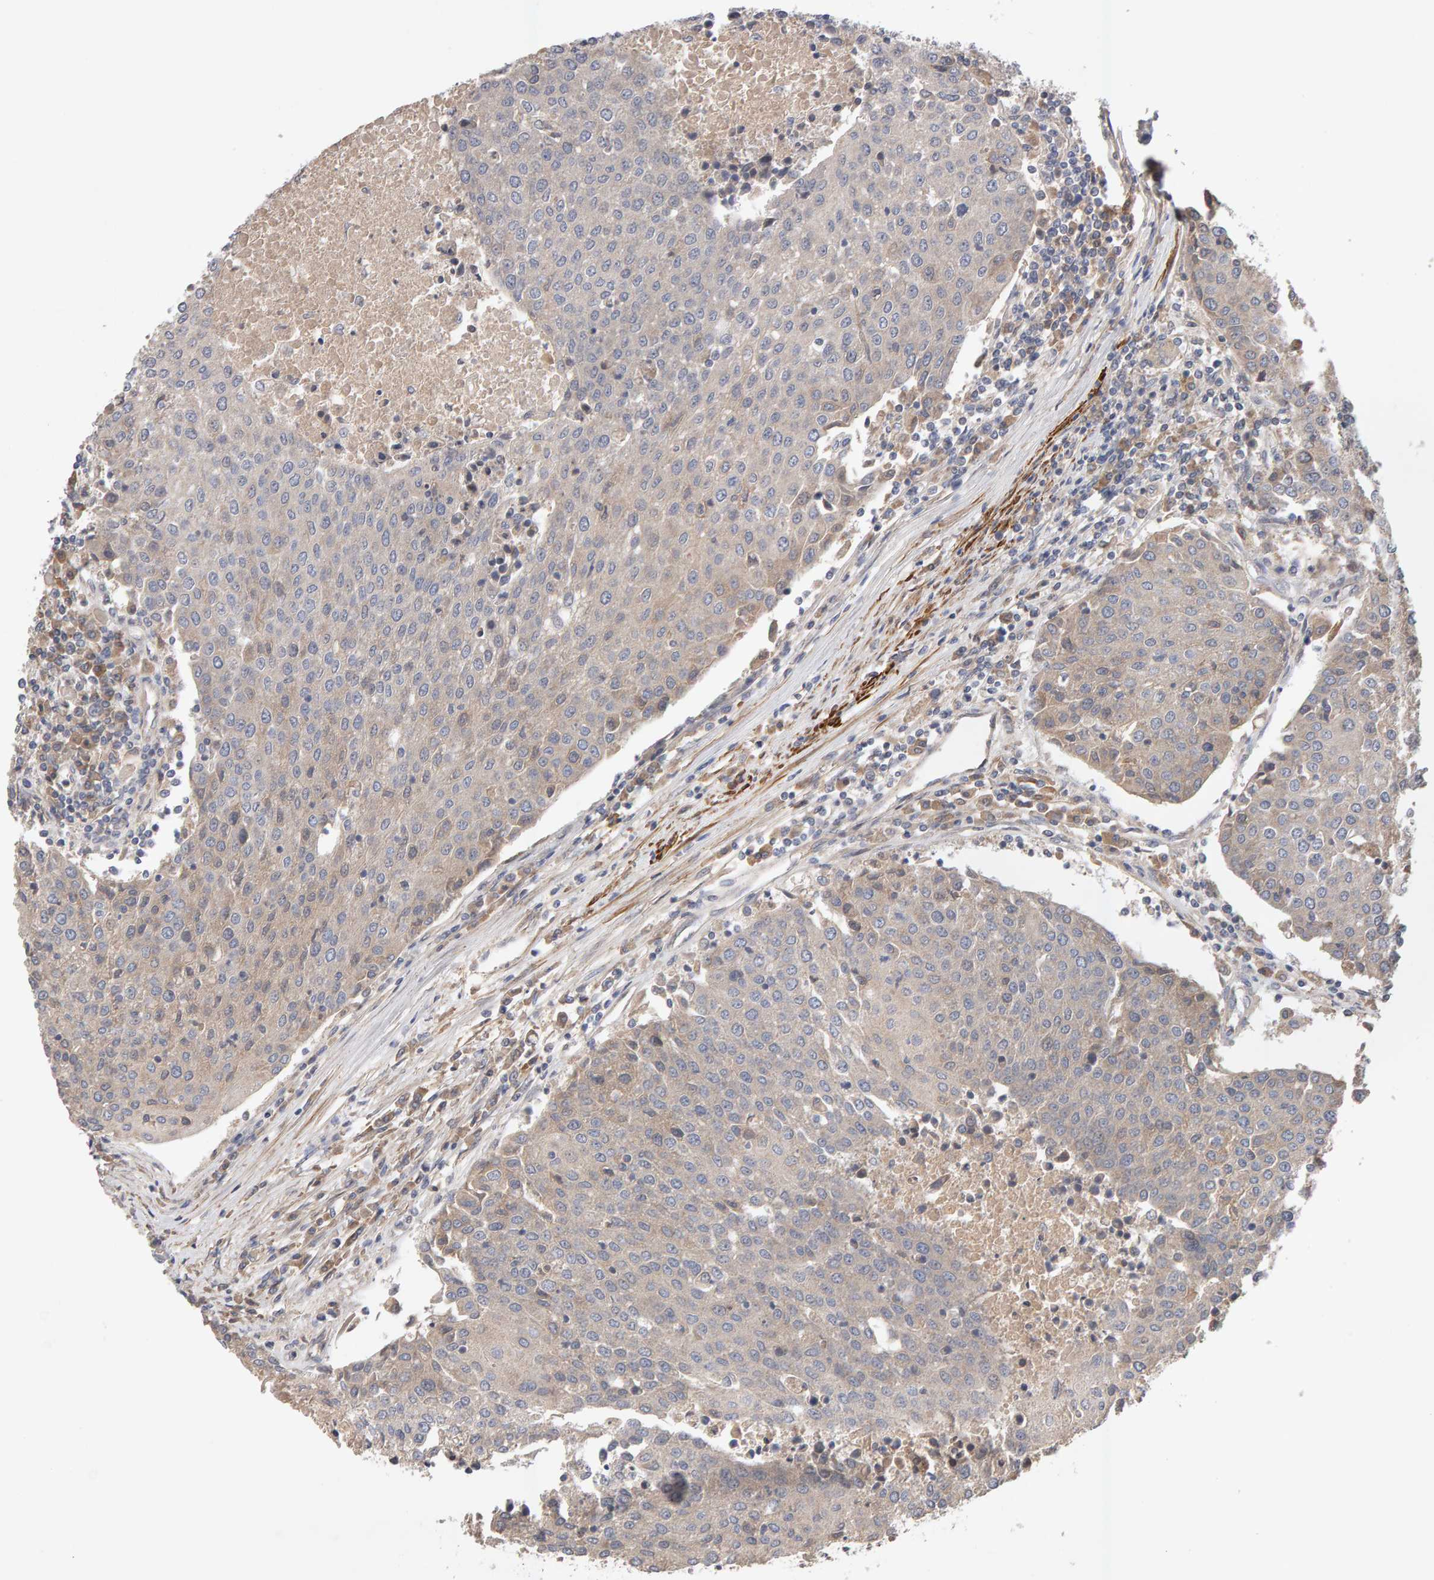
{"staining": {"intensity": "weak", "quantity": "<25%", "location": "cytoplasmic/membranous"}, "tissue": "urothelial cancer", "cell_type": "Tumor cells", "image_type": "cancer", "snomed": [{"axis": "morphology", "description": "Urothelial carcinoma, High grade"}, {"axis": "topography", "description": "Urinary bladder"}], "caption": "Immunohistochemistry (IHC) image of human urothelial cancer stained for a protein (brown), which displays no positivity in tumor cells.", "gene": "RNF19A", "patient": {"sex": "female", "age": 85}}